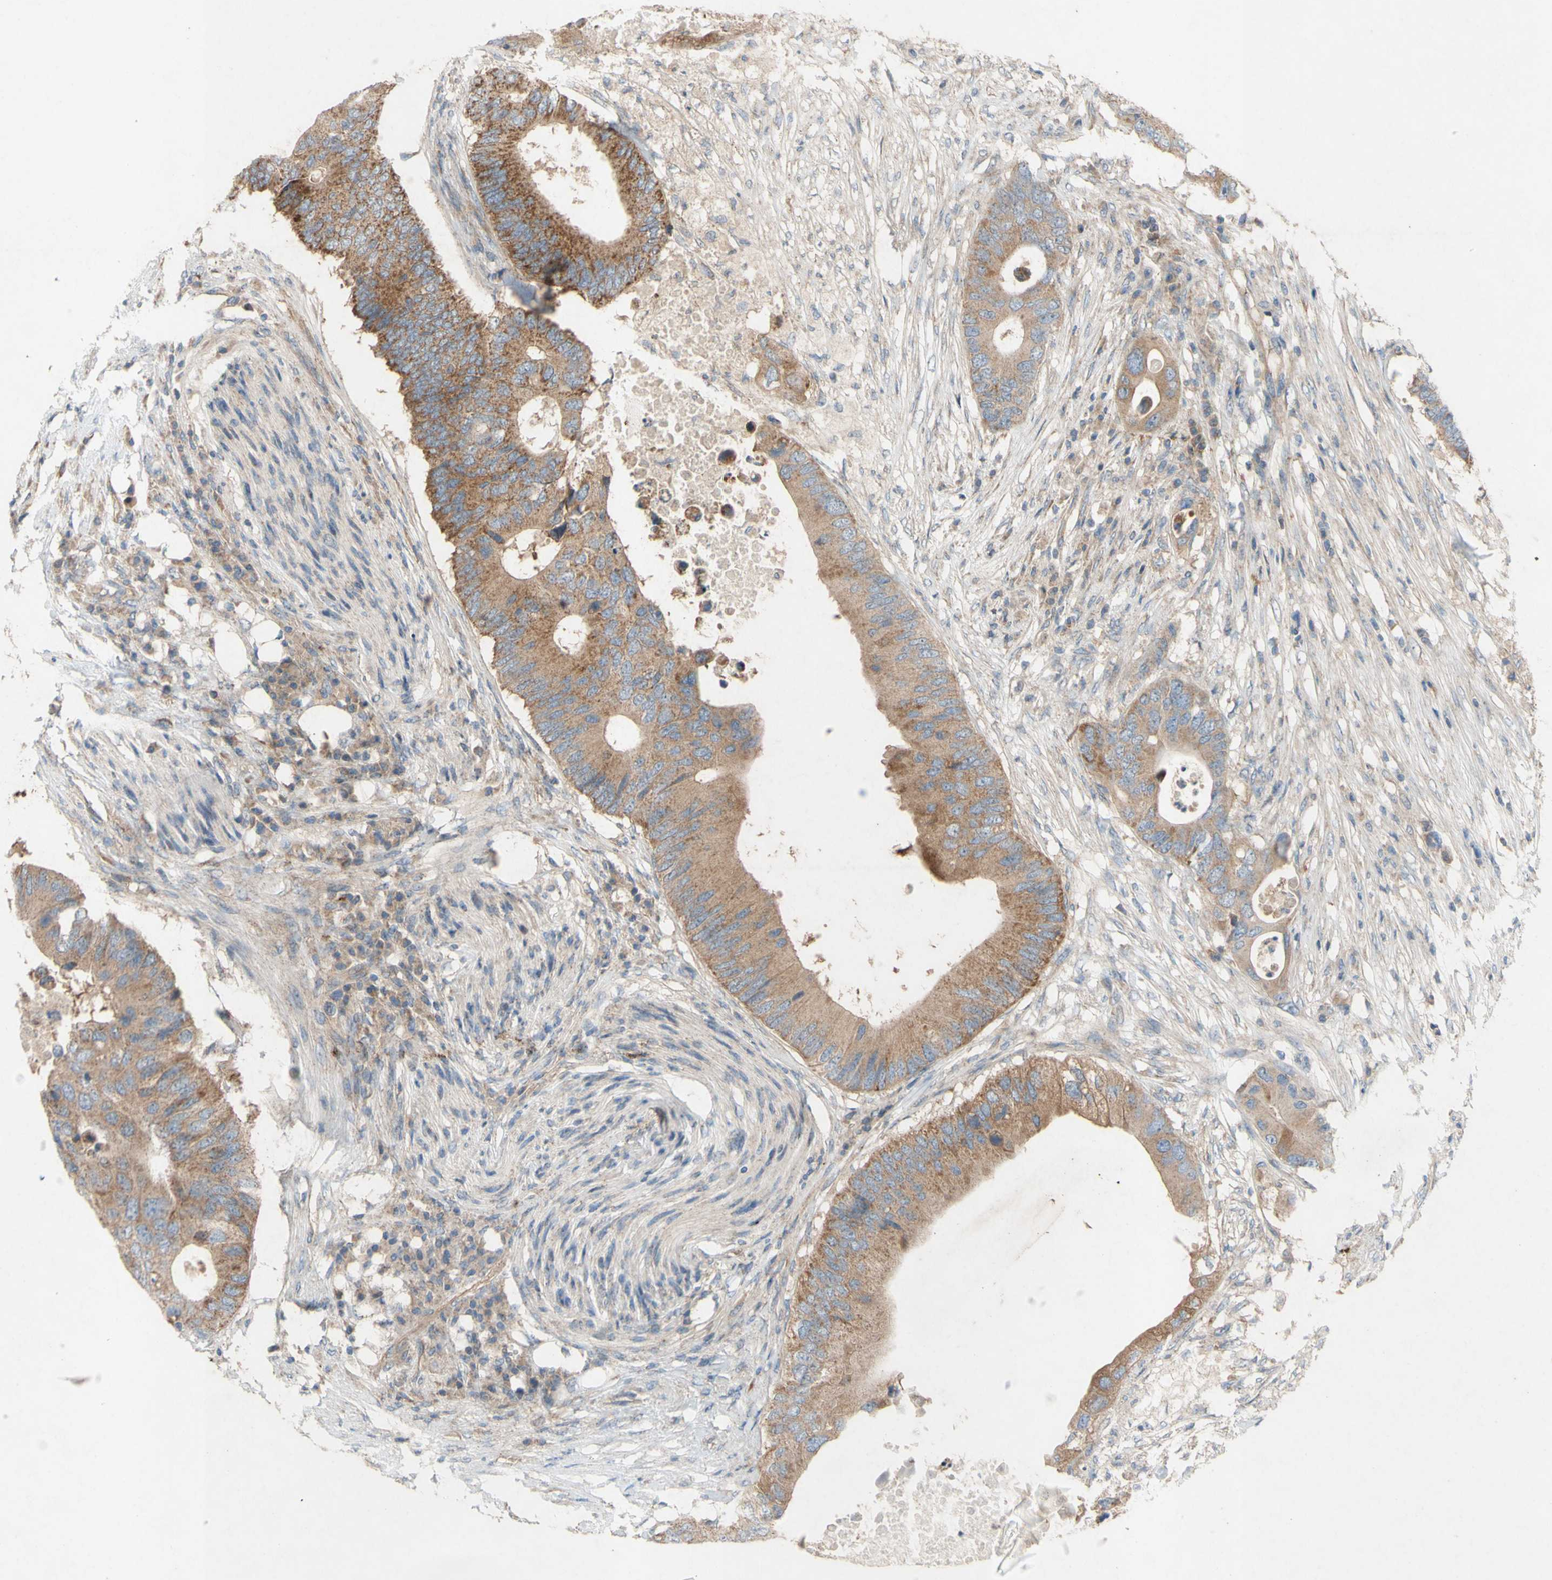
{"staining": {"intensity": "moderate", "quantity": ">75%", "location": "cytoplasmic/membranous"}, "tissue": "colorectal cancer", "cell_type": "Tumor cells", "image_type": "cancer", "snomed": [{"axis": "morphology", "description": "Adenocarcinoma, NOS"}, {"axis": "topography", "description": "Colon"}], "caption": "Immunohistochemistry (IHC) micrograph of neoplastic tissue: human colorectal adenocarcinoma stained using immunohistochemistry (IHC) shows medium levels of moderate protein expression localized specifically in the cytoplasmic/membranous of tumor cells, appearing as a cytoplasmic/membranous brown color.", "gene": "TST", "patient": {"sex": "male", "age": 71}}